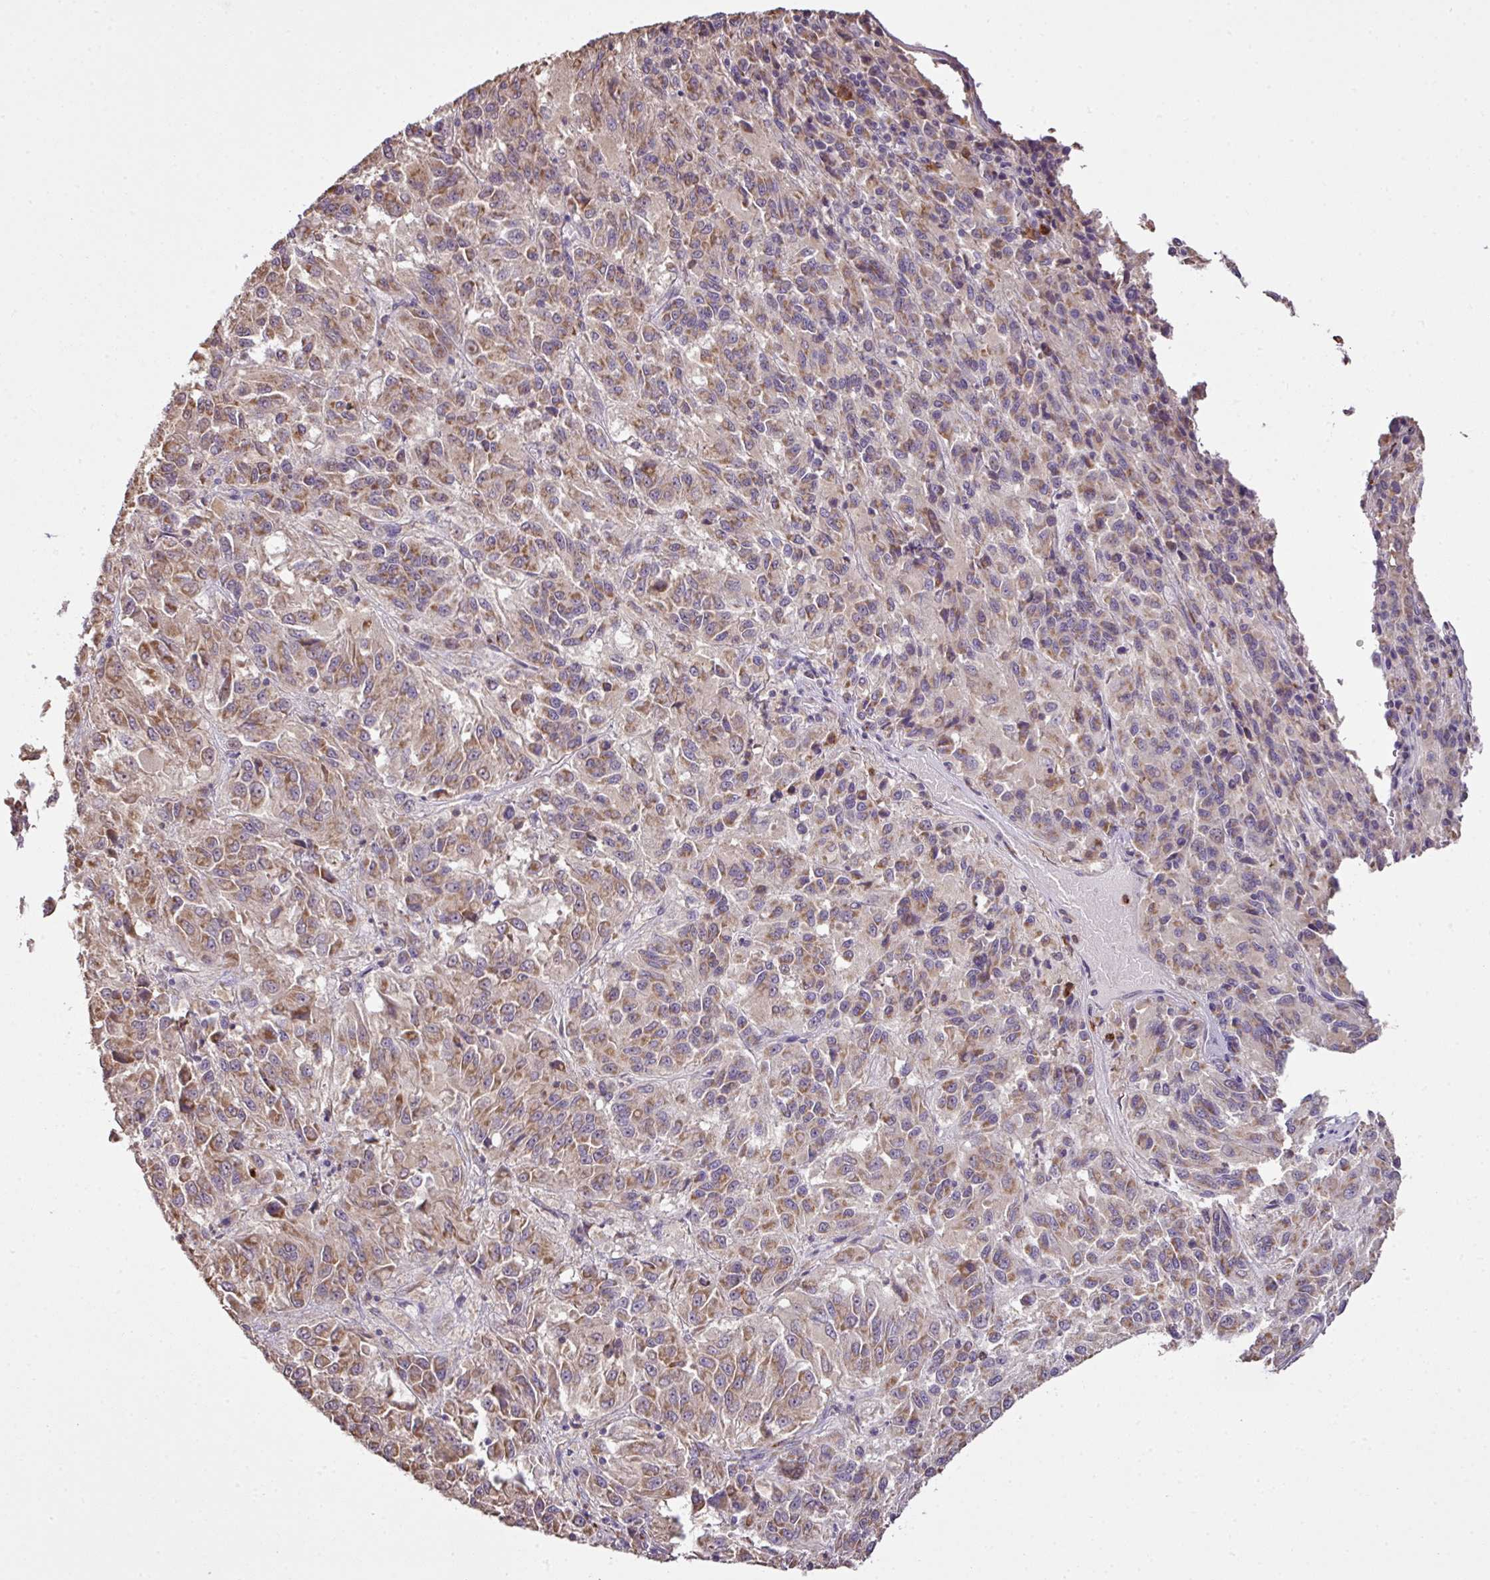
{"staining": {"intensity": "moderate", "quantity": ">75%", "location": "cytoplasmic/membranous"}, "tissue": "melanoma", "cell_type": "Tumor cells", "image_type": "cancer", "snomed": [{"axis": "morphology", "description": "Malignant melanoma, Metastatic site"}, {"axis": "topography", "description": "Lung"}], "caption": "Malignant melanoma (metastatic site) stained with DAB (3,3'-diaminobenzidine) immunohistochemistry (IHC) shows medium levels of moderate cytoplasmic/membranous expression in approximately >75% of tumor cells.", "gene": "SMCO4", "patient": {"sex": "male", "age": 64}}